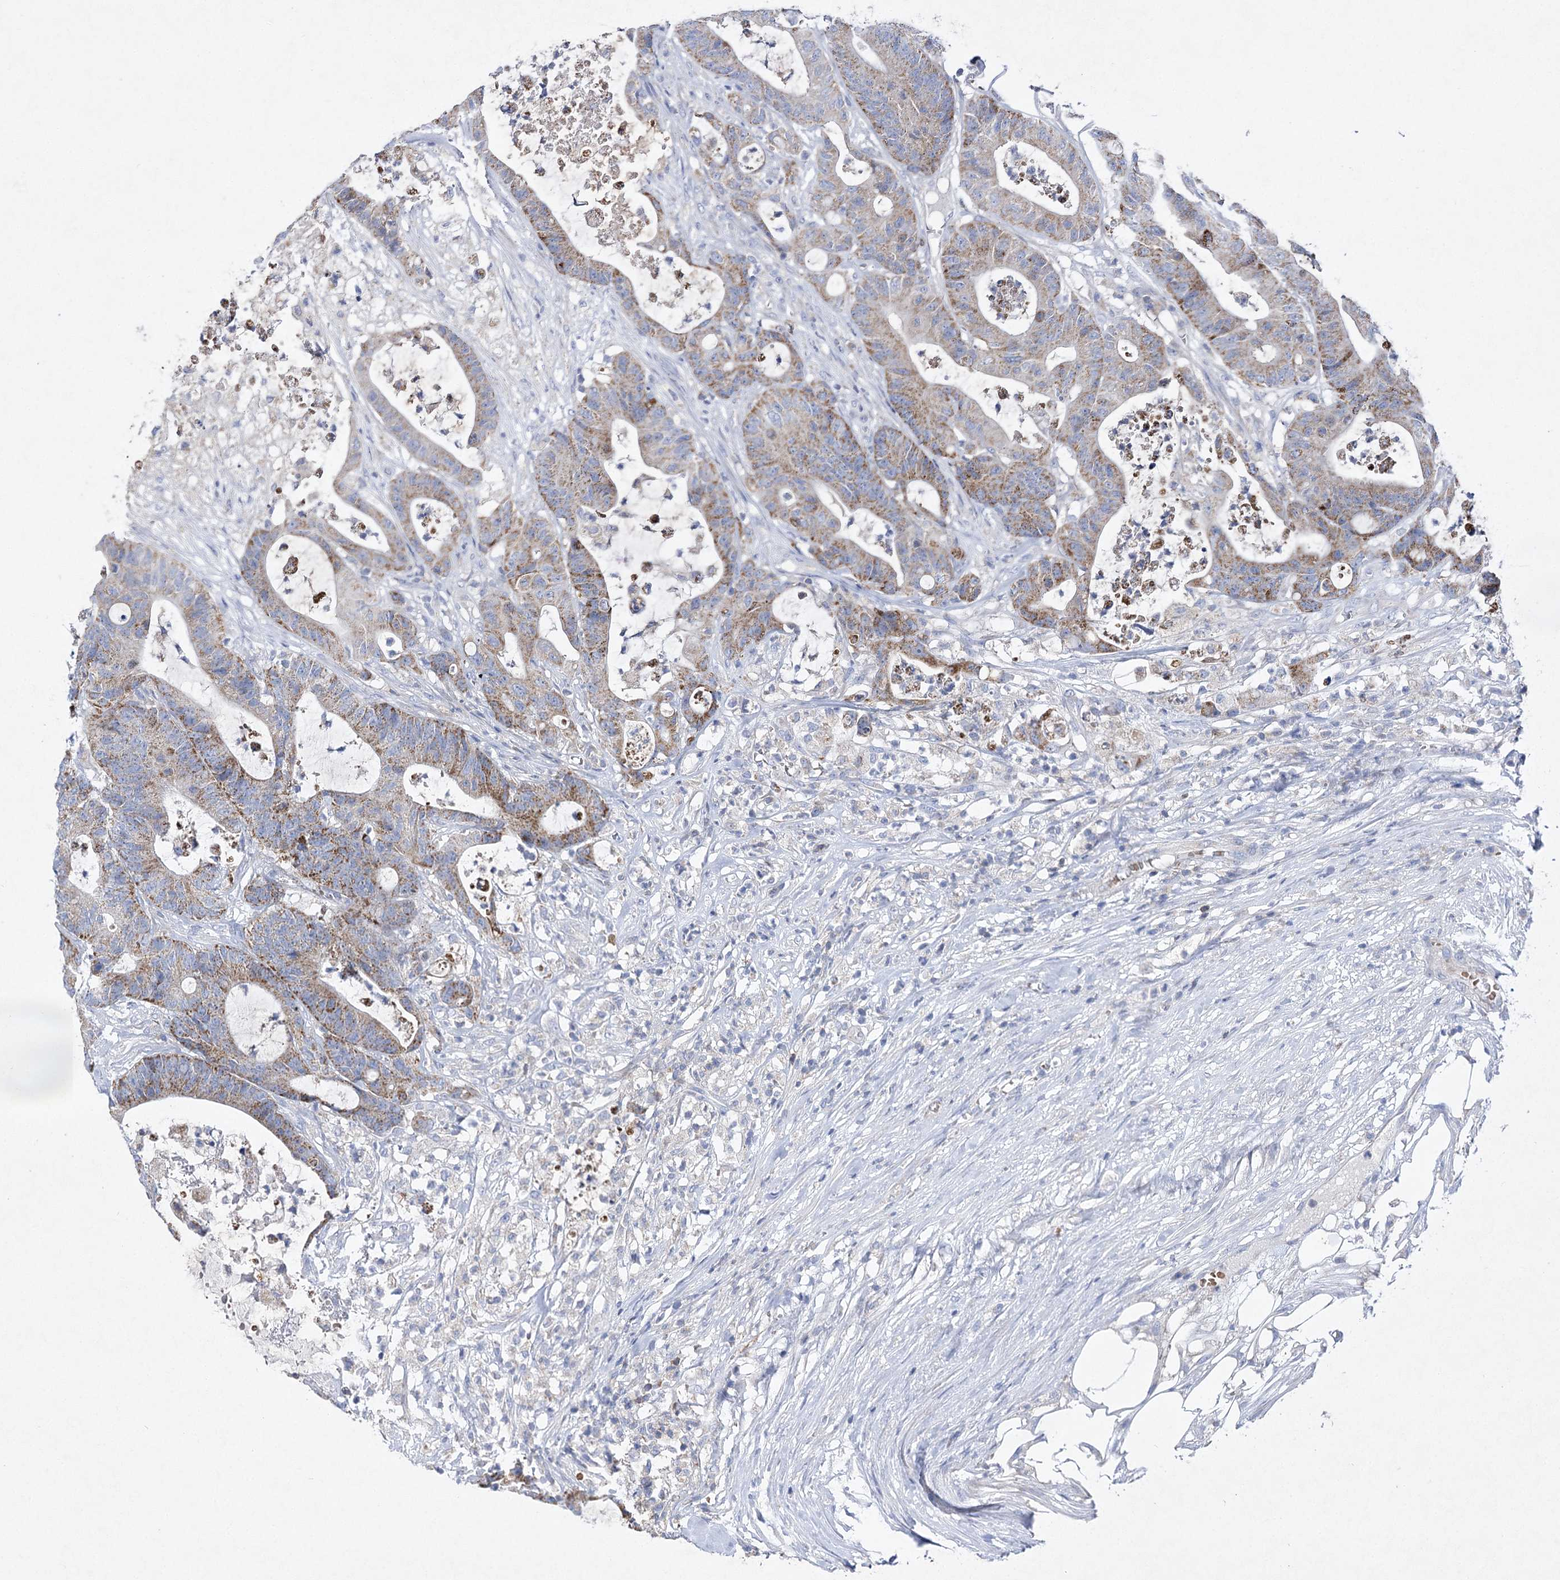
{"staining": {"intensity": "moderate", "quantity": ">75%", "location": "cytoplasmic/membranous"}, "tissue": "colorectal cancer", "cell_type": "Tumor cells", "image_type": "cancer", "snomed": [{"axis": "morphology", "description": "Adenocarcinoma, NOS"}, {"axis": "topography", "description": "Colon"}], "caption": "Protein expression analysis of colorectal cancer (adenocarcinoma) displays moderate cytoplasmic/membranous positivity in approximately >75% of tumor cells.", "gene": "COX15", "patient": {"sex": "female", "age": 84}}